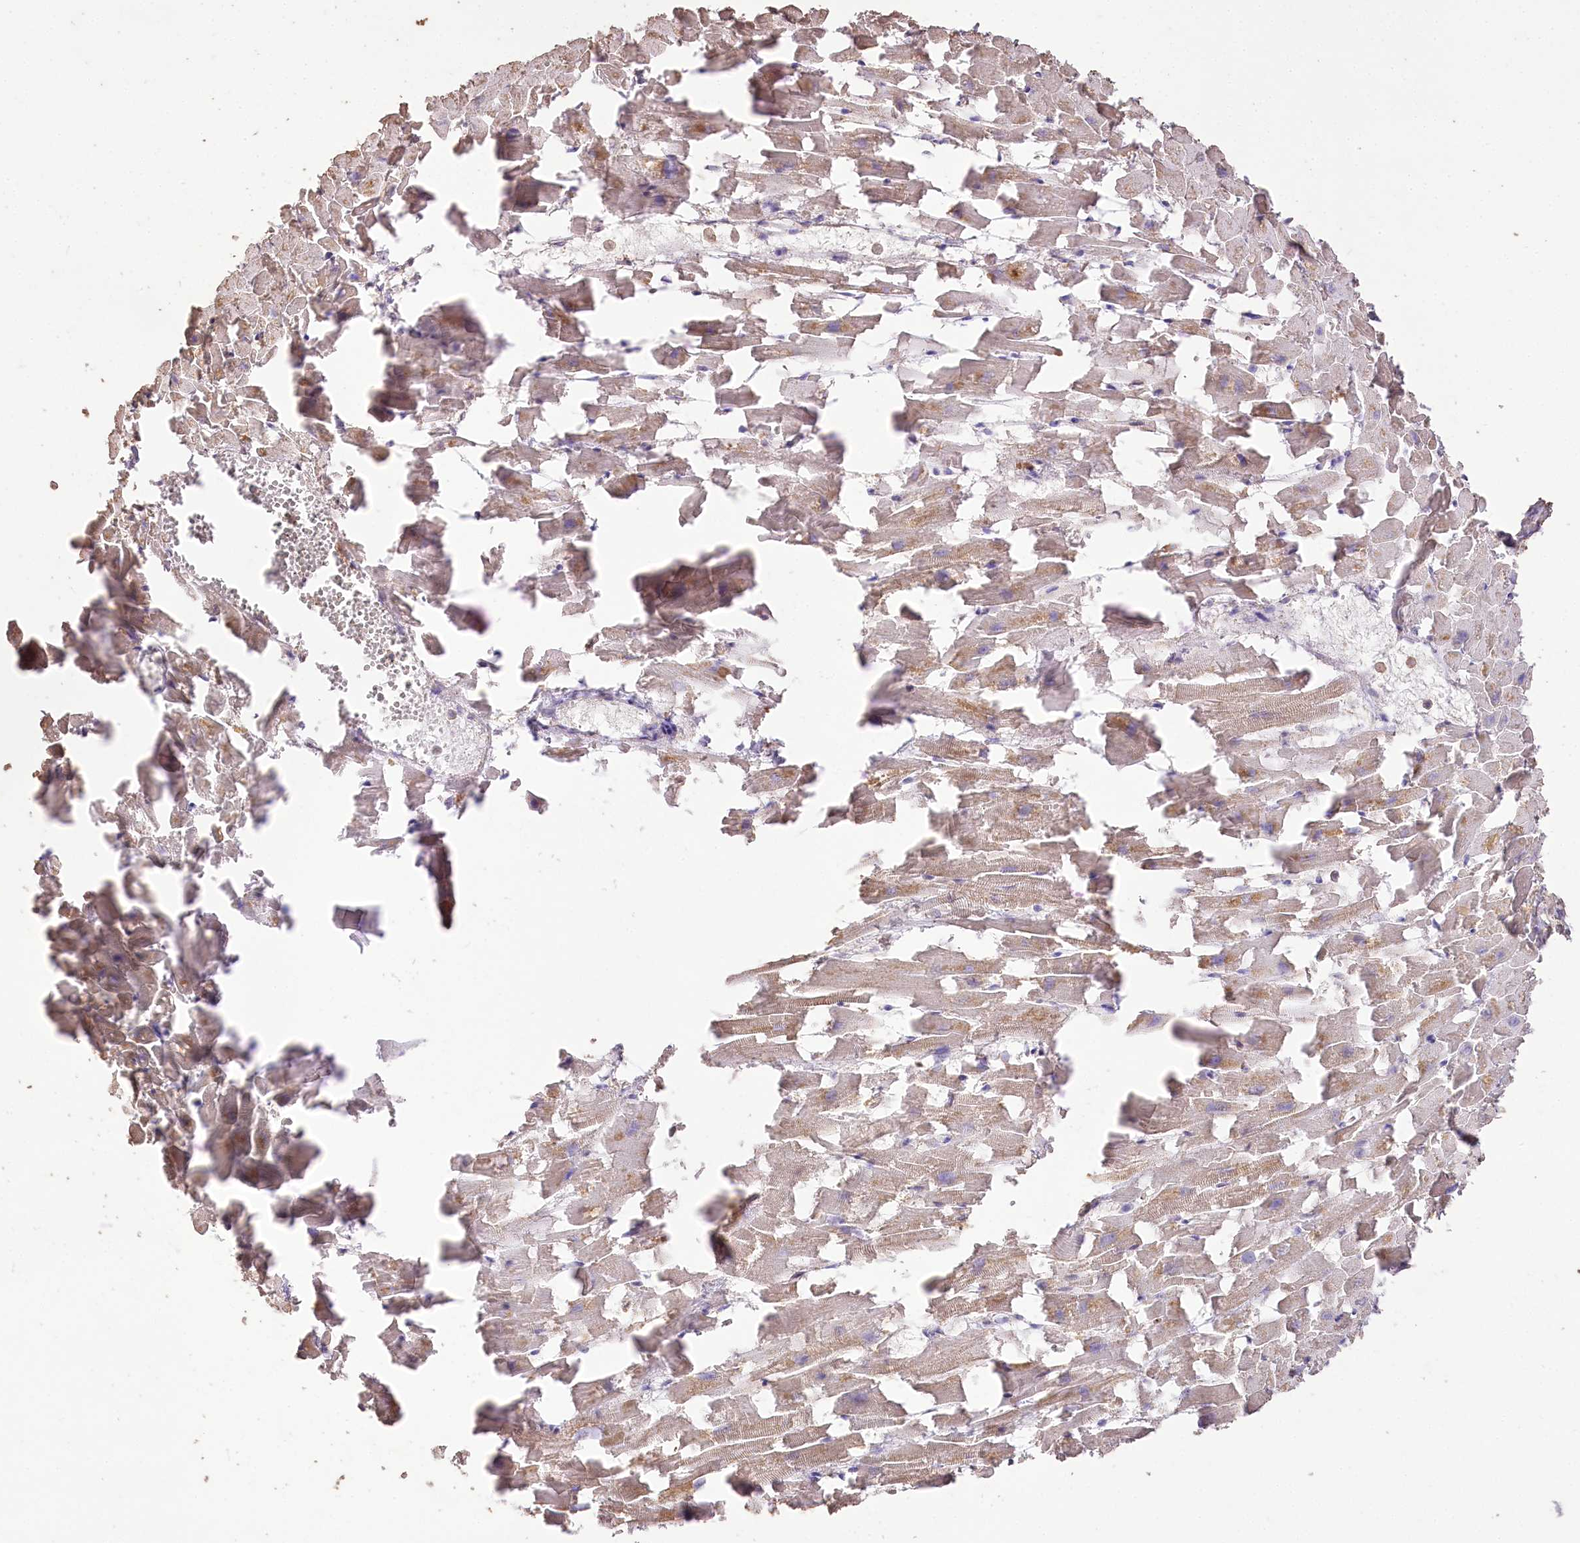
{"staining": {"intensity": "weak", "quantity": ">75%", "location": "cytoplasmic/membranous"}, "tissue": "heart muscle", "cell_type": "Cardiomyocytes", "image_type": "normal", "snomed": [{"axis": "morphology", "description": "Normal tissue, NOS"}, {"axis": "topography", "description": "Heart"}], "caption": "IHC photomicrograph of unremarkable heart muscle: heart muscle stained using IHC reveals low levels of weak protein expression localized specifically in the cytoplasmic/membranous of cardiomyocytes, appearing as a cytoplasmic/membranous brown color.", "gene": "IREB2", "patient": {"sex": "female", "age": 64}}